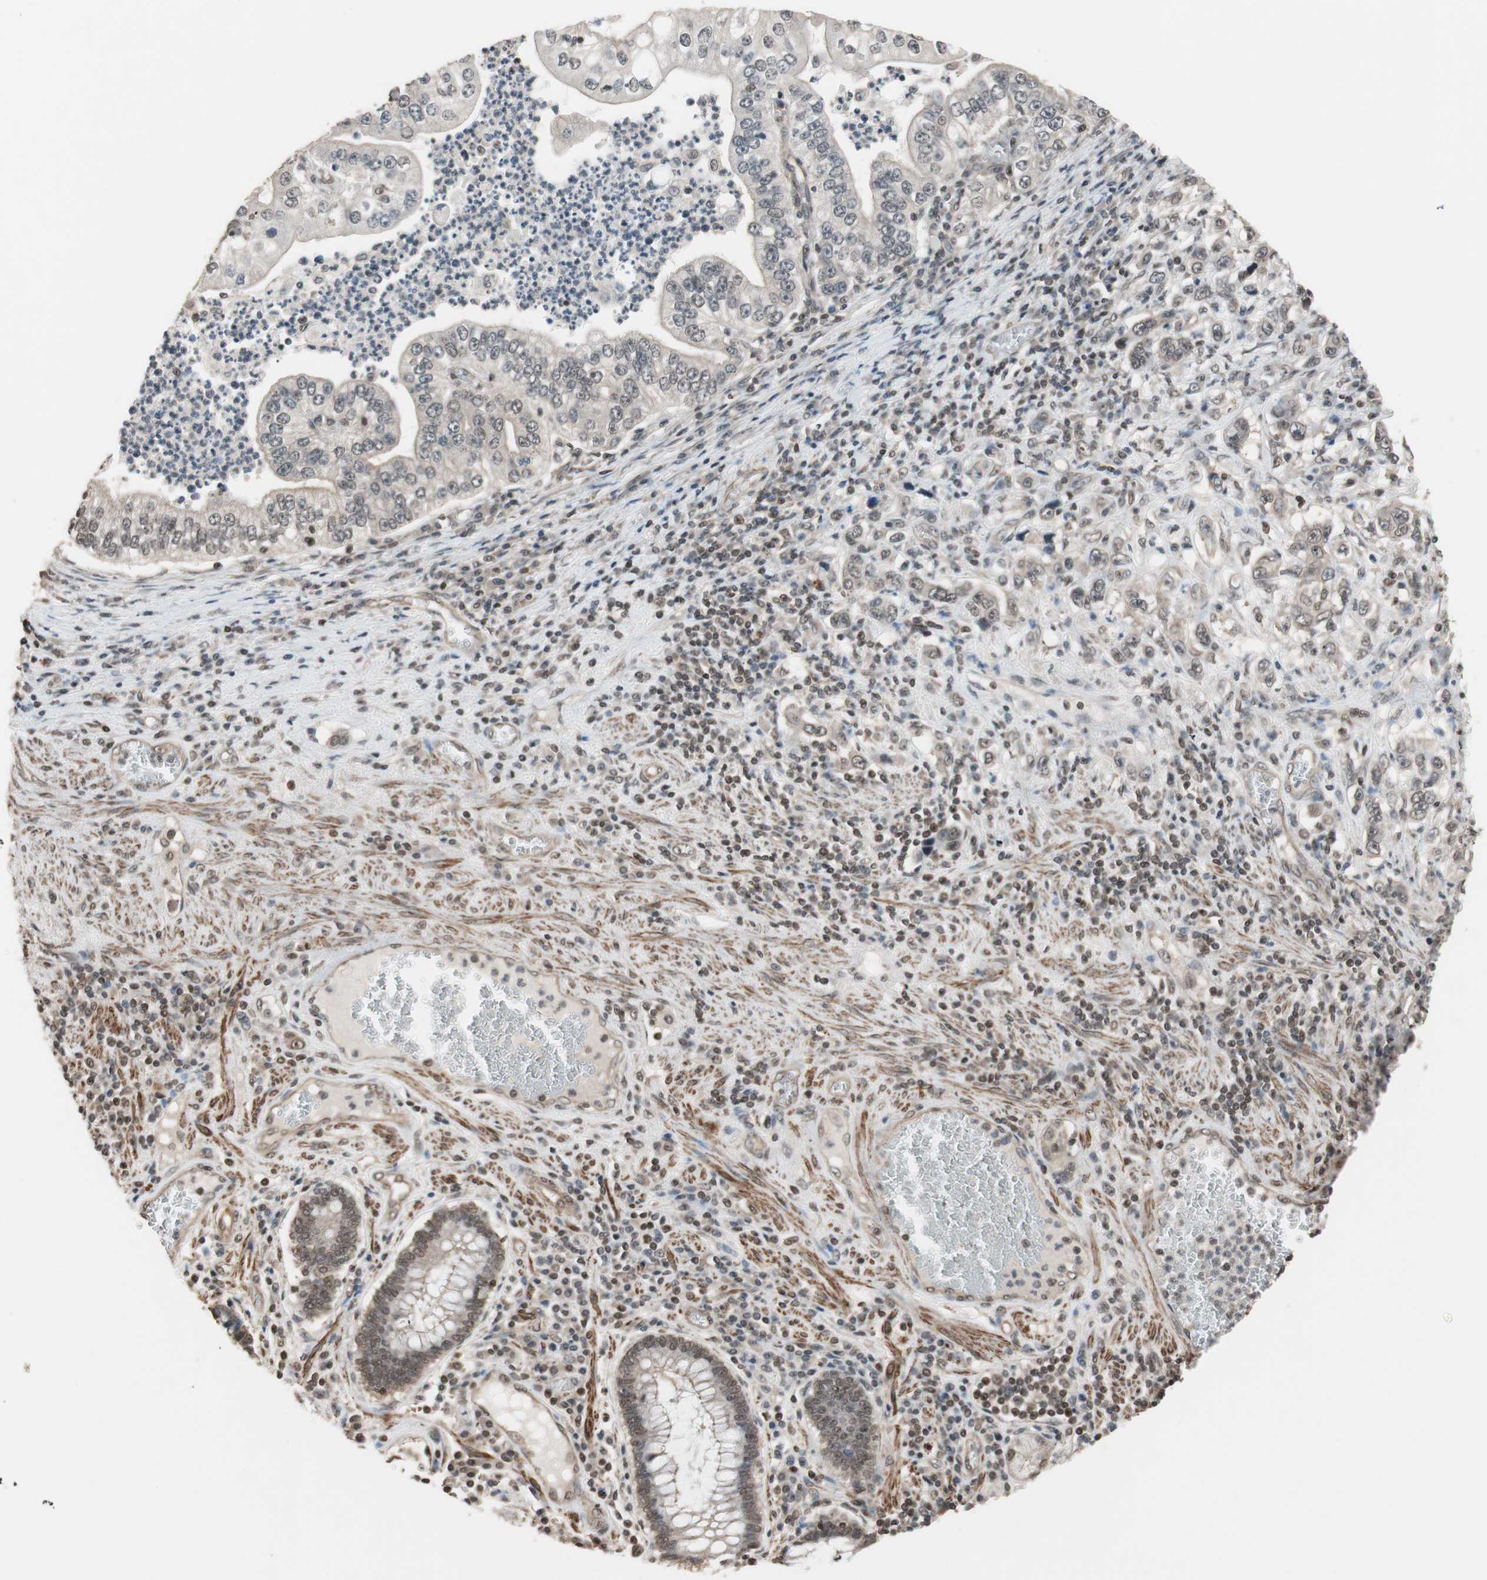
{"staining": {"intensity": "weak", "quantity": "<25%", "location": "cytoplasmic/membranous"}, "tissue": "stomach cancer", "cell_type": "Tumor cells", "image_type": "cancer", "snomed": [{"axis": "morphology", "description": "Adenocarcinoma, NOS"}, {"axis": "topography", "description": "Stomach, lower"}], "caption": "A histopathology image of stomach adenocarcinoma stained for a protein shows no brown staining in tumor cells.", "gene": "DRAP1", "patient": {"sex": "female", "age": 72}}